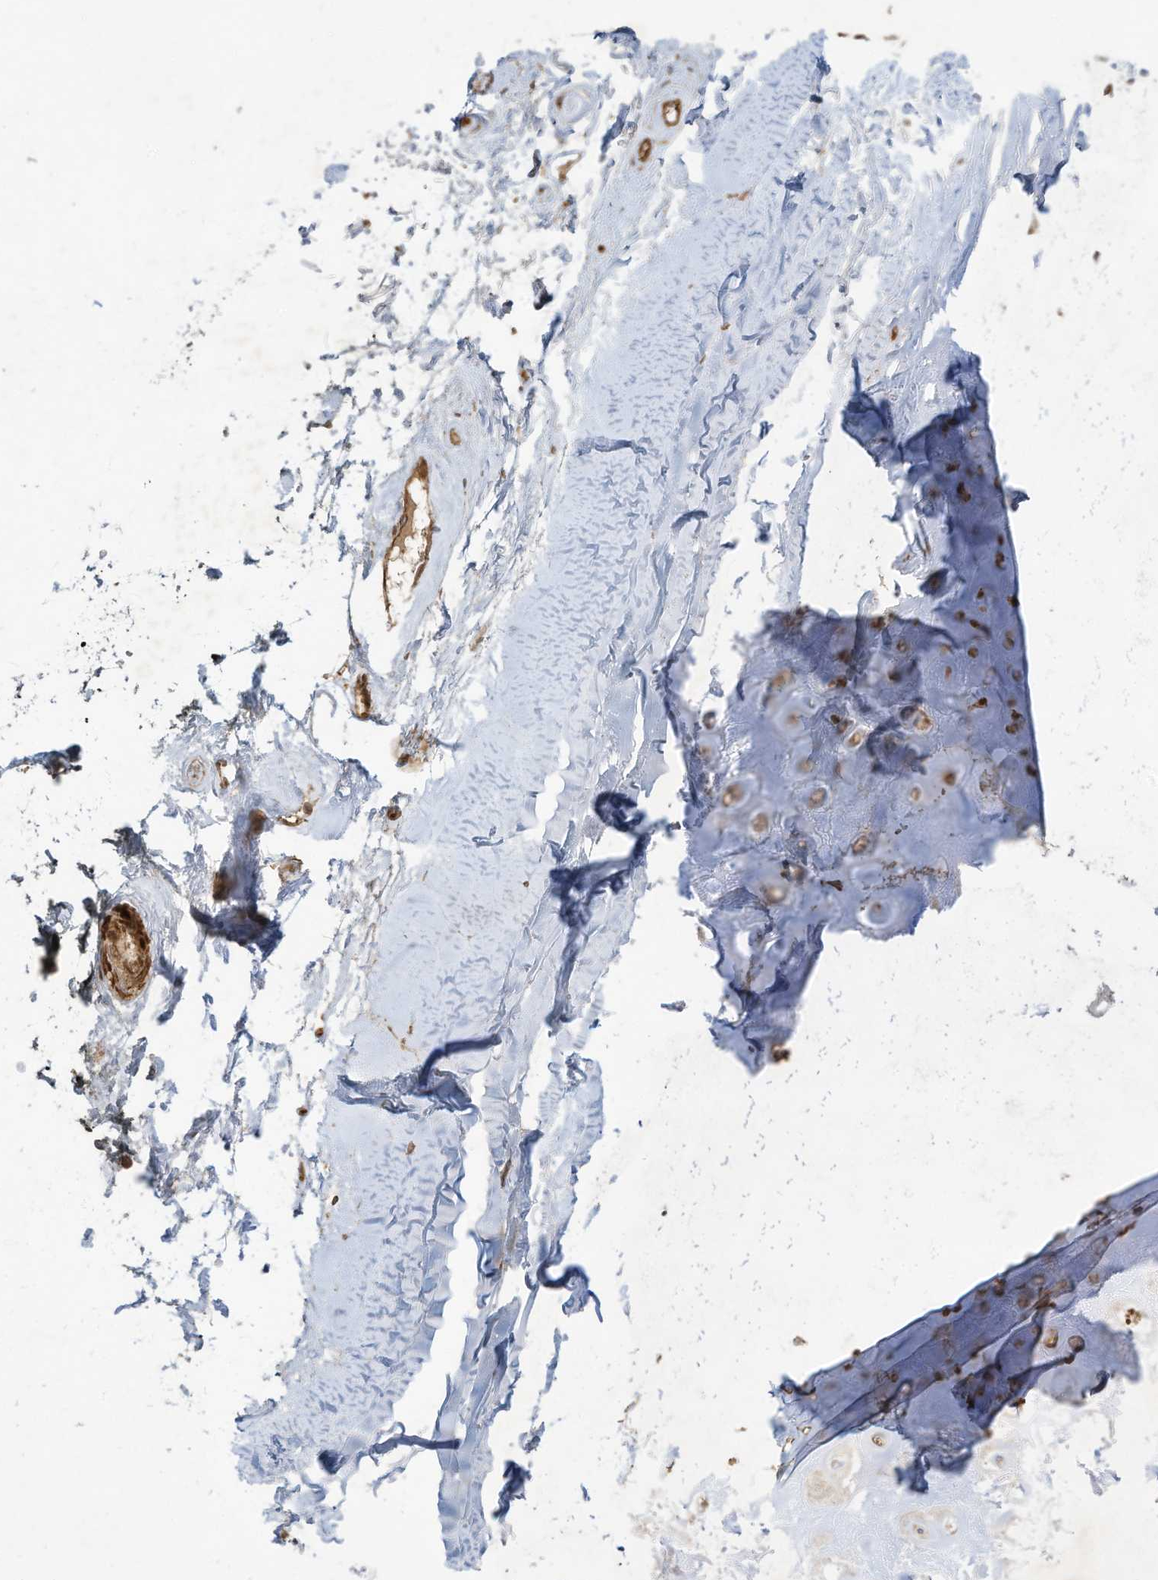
{"staining": {"intensity": "negative", "quantity": "none", "location": "none"}, "tissue": "adipose tissue", "cell_type": "Adipocytes", "image_type": "normal", "snomed": [{"axis": "morphology", "description": "Normal tissue, NOS"}, {"axis": "morphology", "description": "Basal cell carcinoma"}, {"axis": "topography", "description": "Skin"}], "caption": "The histopathology image displays no staining of adipocytes in benign adipose tissue.", "gene": "DDIT4", "patient": {"sex": "female", "age": 89}}